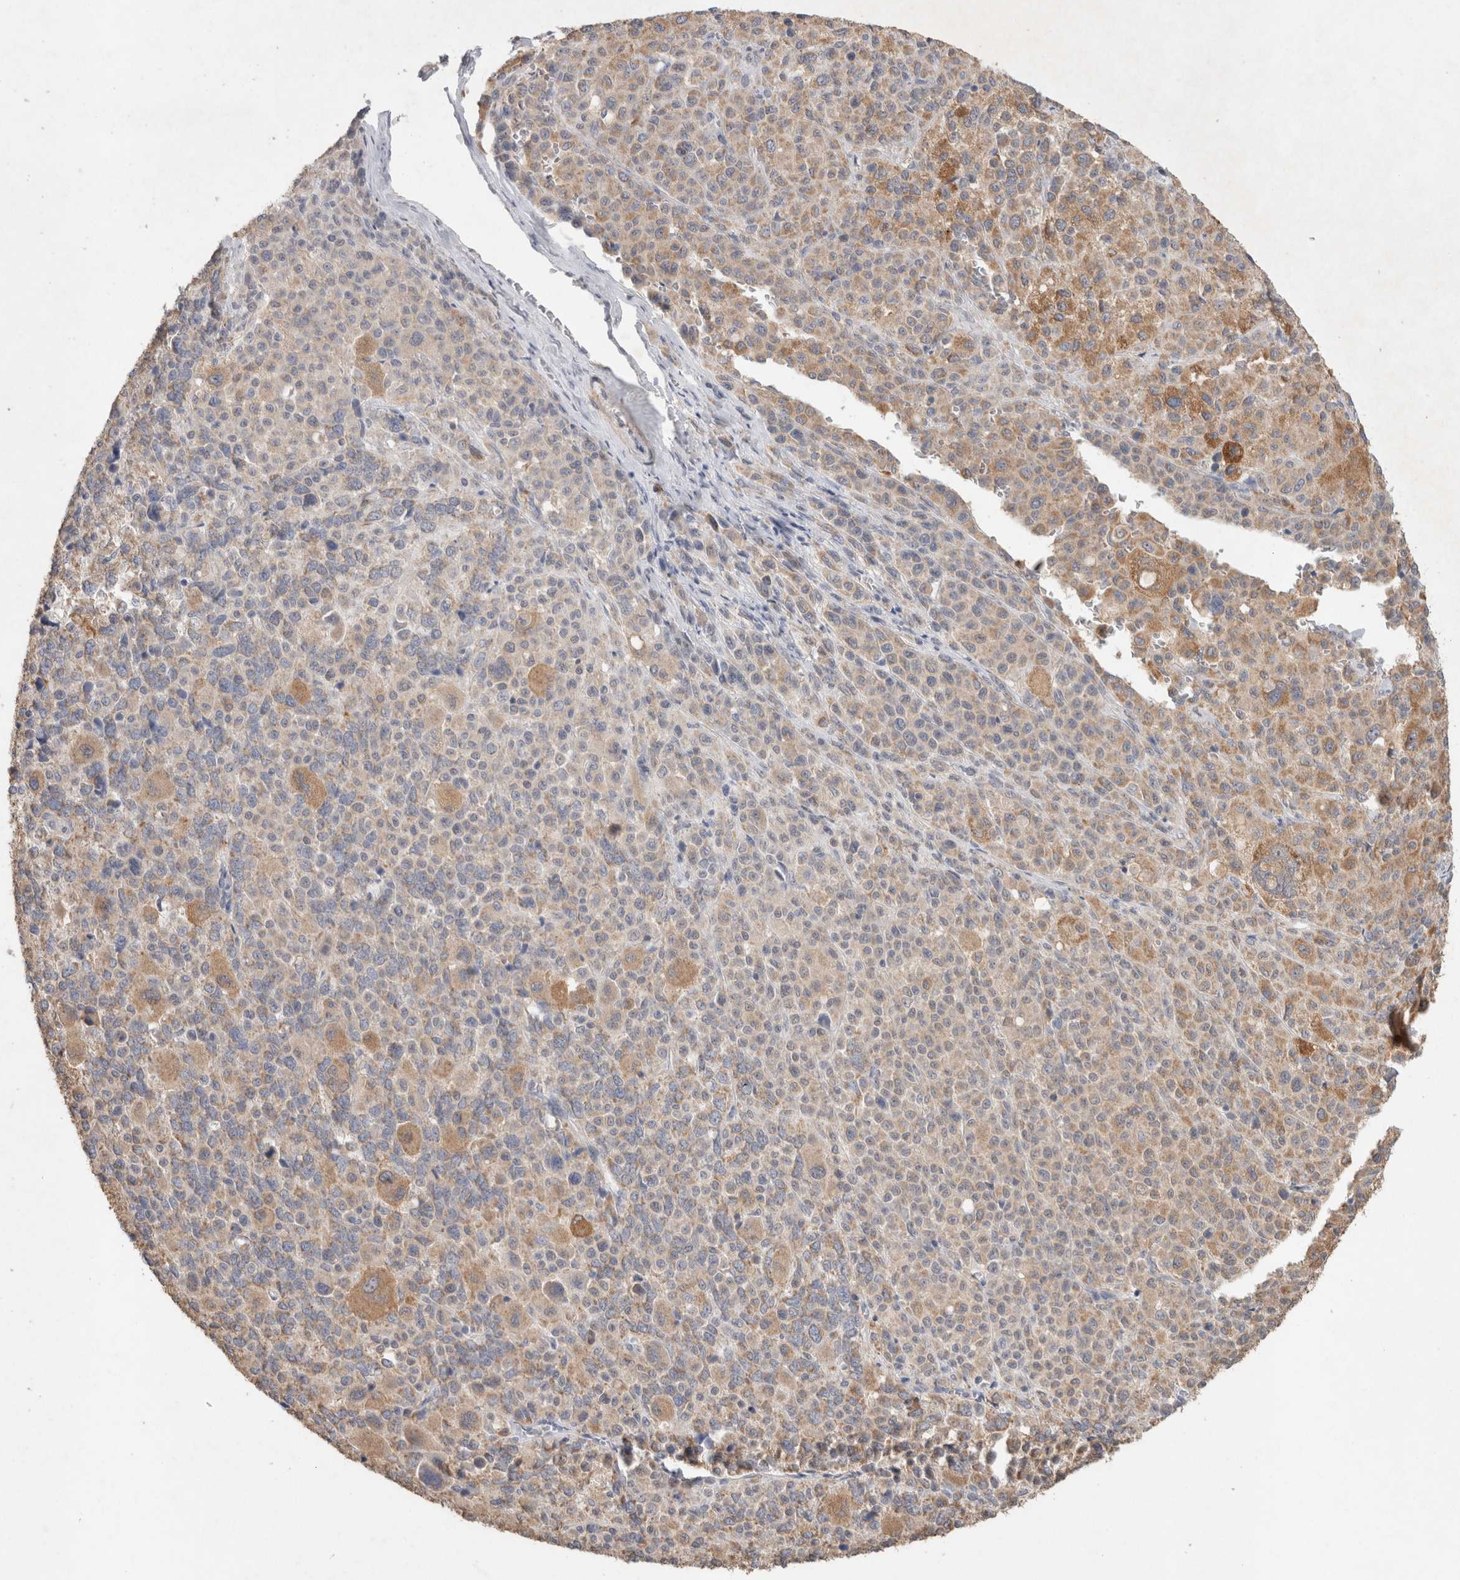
{"staining": {"intensity": "moderate", "quantity": ">75%", "location": "cytoplasmic/membranous"}, "tissue": "melanoma", "cell_type": "Tumor cells", "image_type": "cancer", "snomed": [{"axis": "morphology", "description": "Malignant melanoma, Metastatic site"}, {"axis": "topography", "description": "Skin"}], "caption": "This photomicrograph reveals IHC staining of malignant melanoma (metastatic site), with medium moderate cytoplasmic/membranous staining in about >75% of tumor cells.", "gene": "RAB14", "patient": {"sex": "female", "age": 74}}